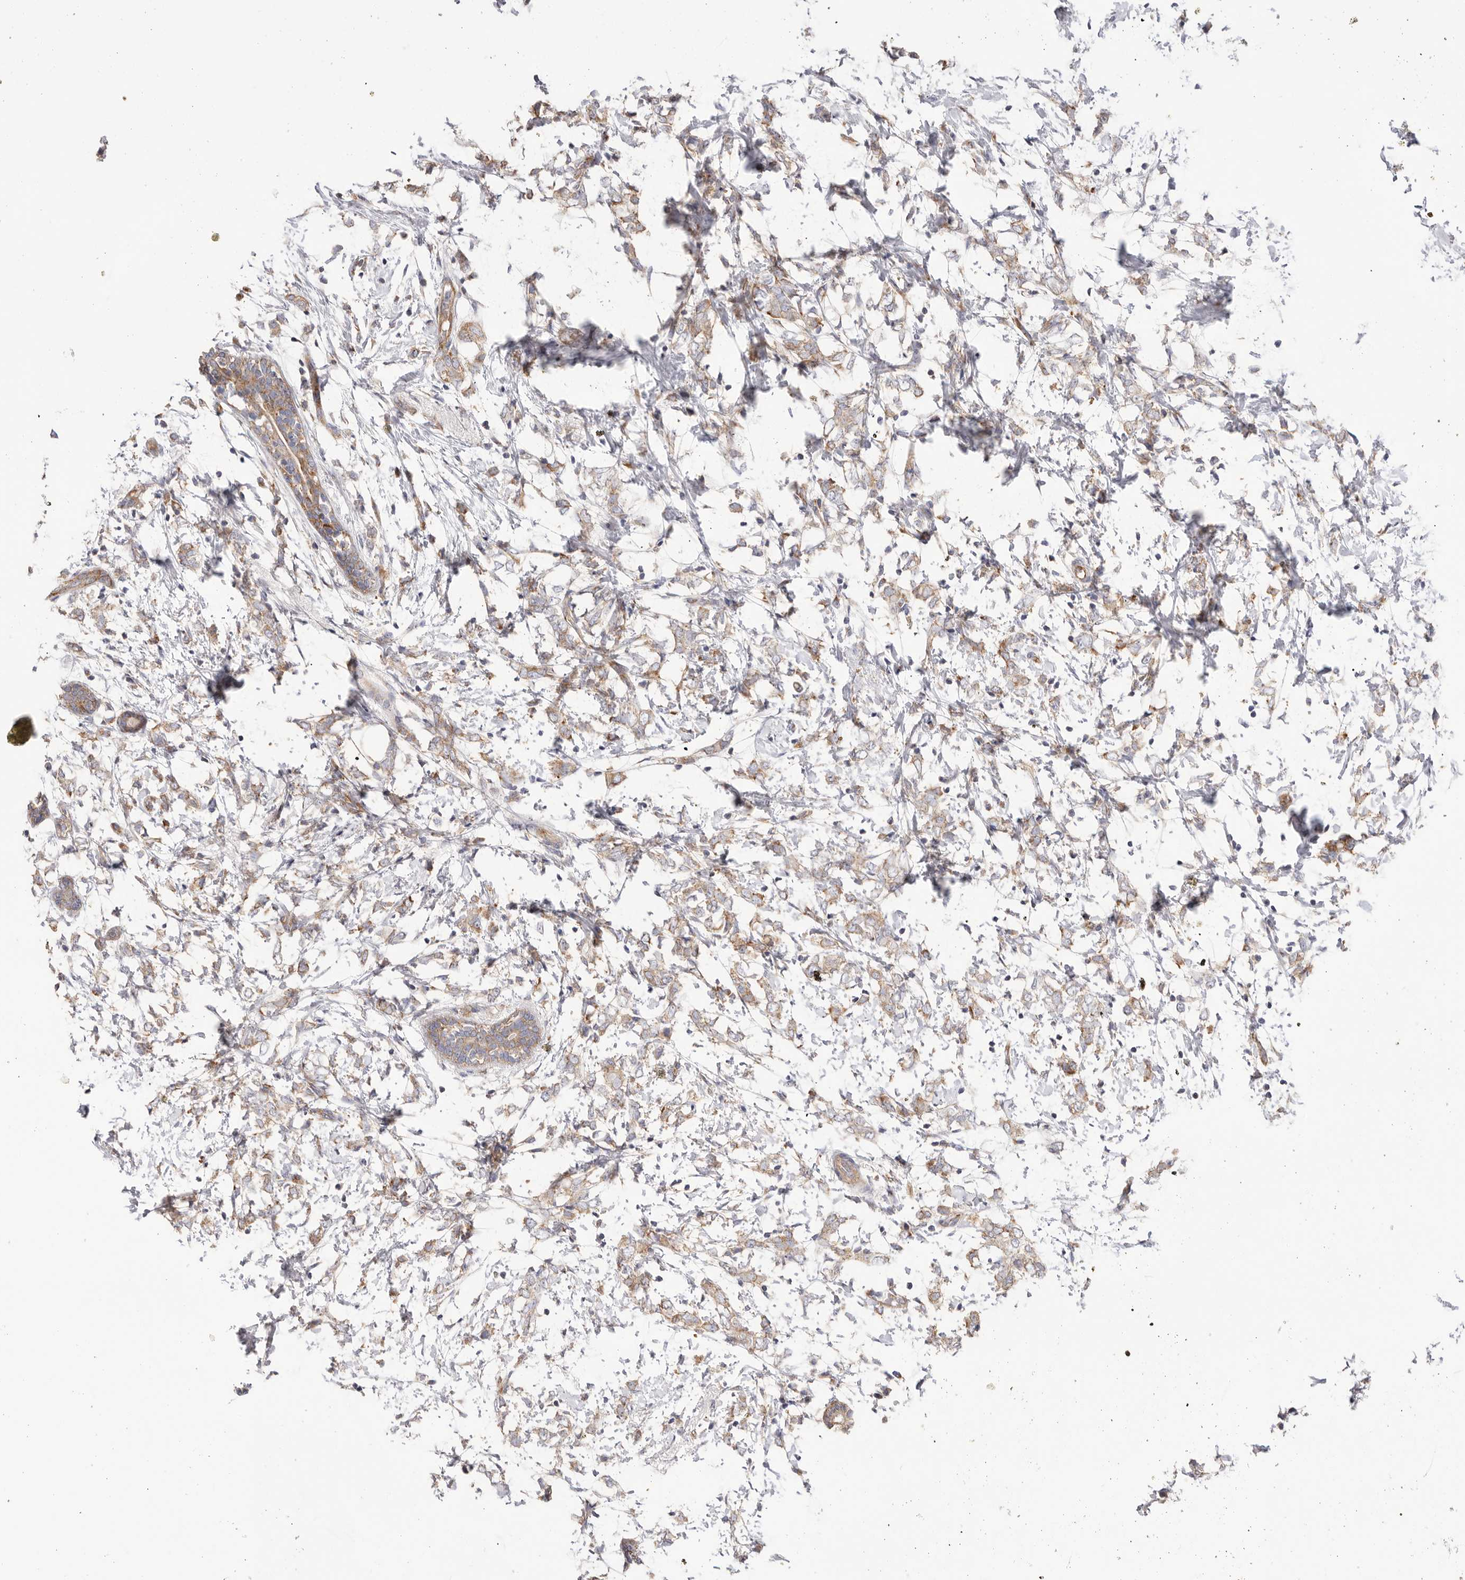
{"staining": {"intensity": "moderate", "quantity": ">75%", "location": "cytoplasmic/membranous"}, "tissue": "breast cancer", "cell_type": "Tumor cells", "image_type": "cancer", "snomed": [{"axis": "morphology", "description": "Normal tissue, NOS"}, {"axis": "morphology", "description": "Lobular carcinoma"}, {"axis": "topography", "description": "Breast"}], "caption": "IHC of human lobular carcinoma (breast) demonstrates medium levels of moderate cytoplasmic/membranous positivity in about >75% of tumor cells.", "gene": "SERBP1", "patient": {"sex": "female", "age": 47}}